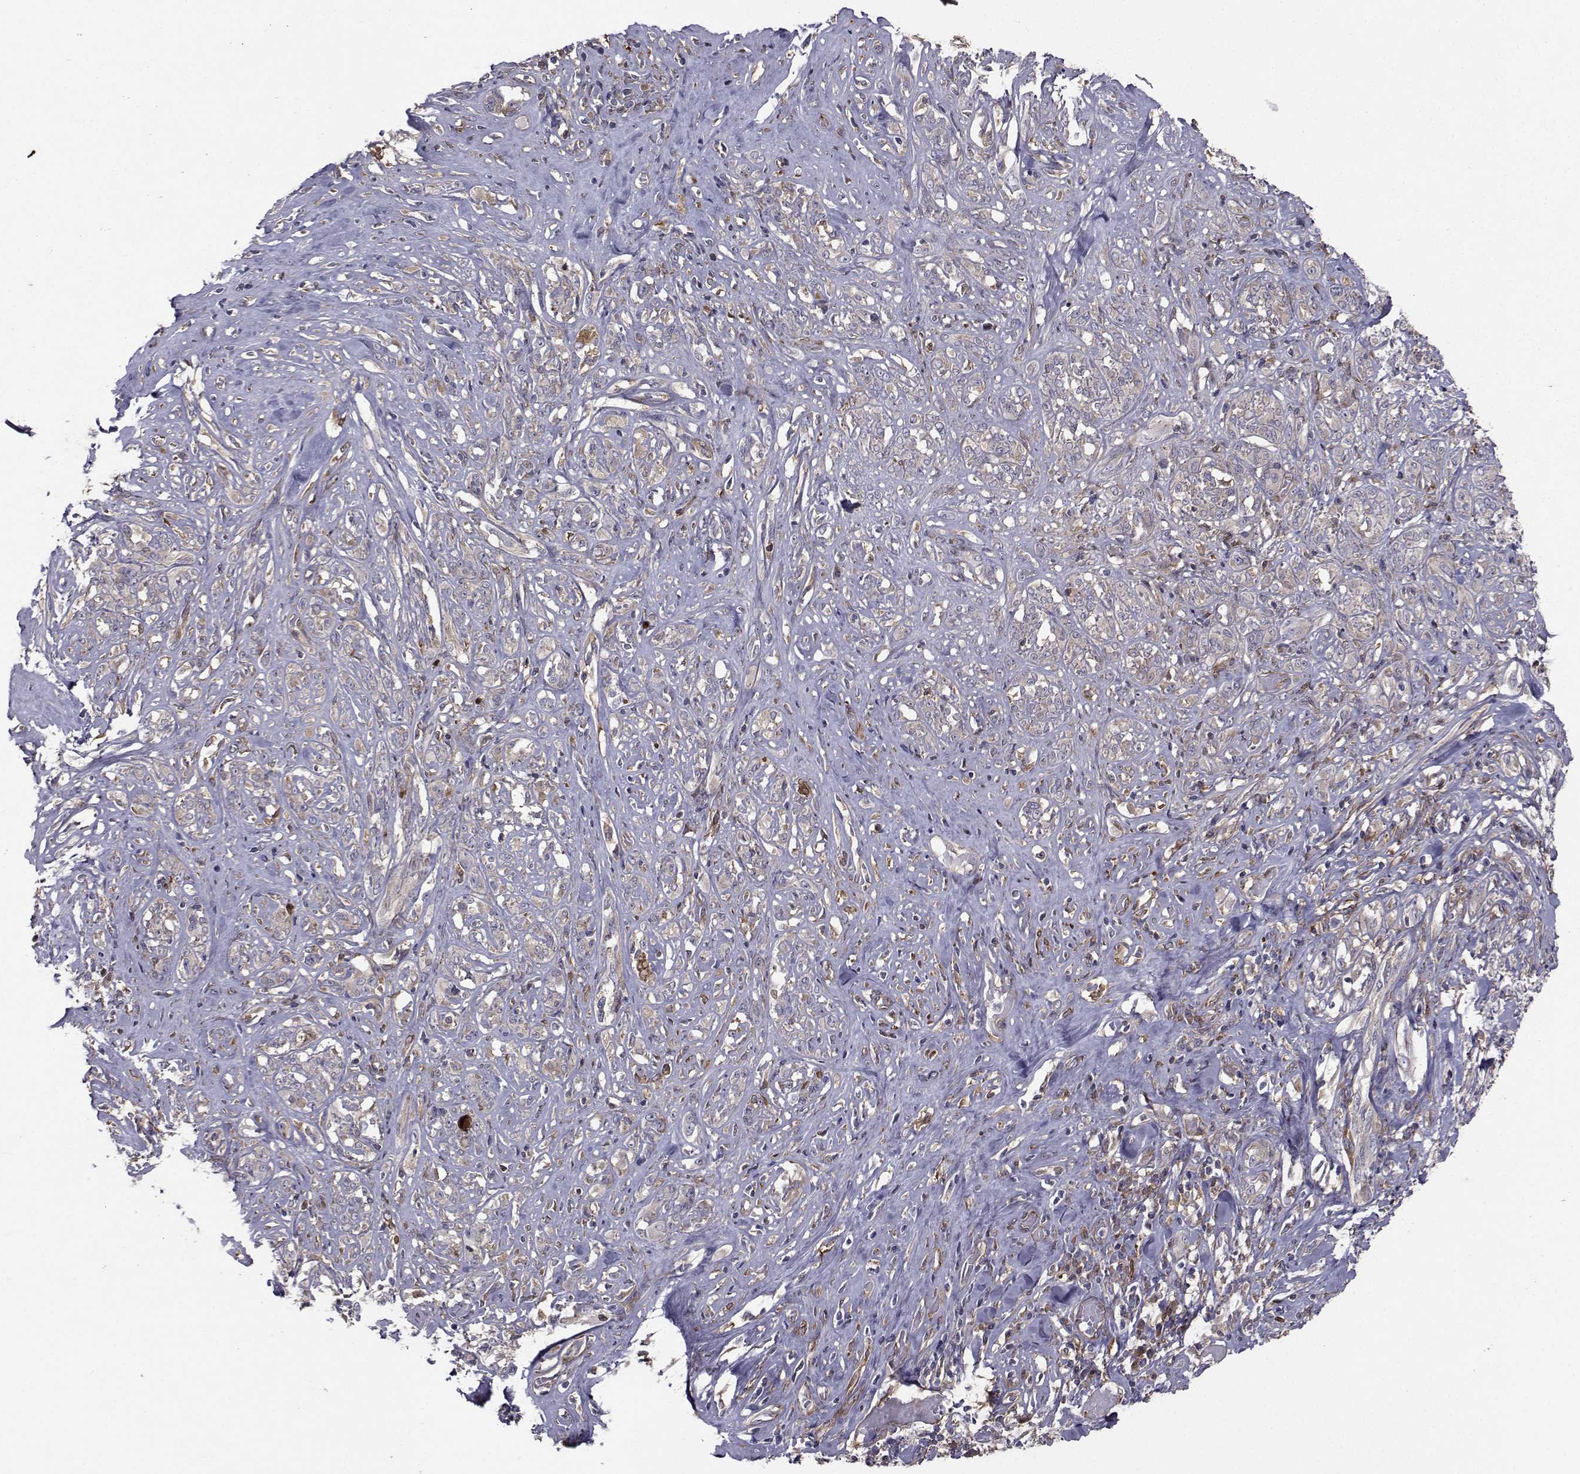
{"staining": {"intensity": "weak", "quantity": ">75%", "location": "cytoplasmic/membranous"}, "tissue": "melanoma", "cell_type": "Tumor cells", "image_type": "cancer", "snomed": [{"axis": "morphology", "description": "Malignant melanoma, NOS"}, {"axis": "topography", "description": "Skin"}], "caption": "This micrograph displays immunohistochemistry staining of melanoma, with low weak cytoplasmic/membranous positivity in about >75% of tumor cells.", "gene": "TRIP10", "patient": {"sex": "female", "age": 91}}